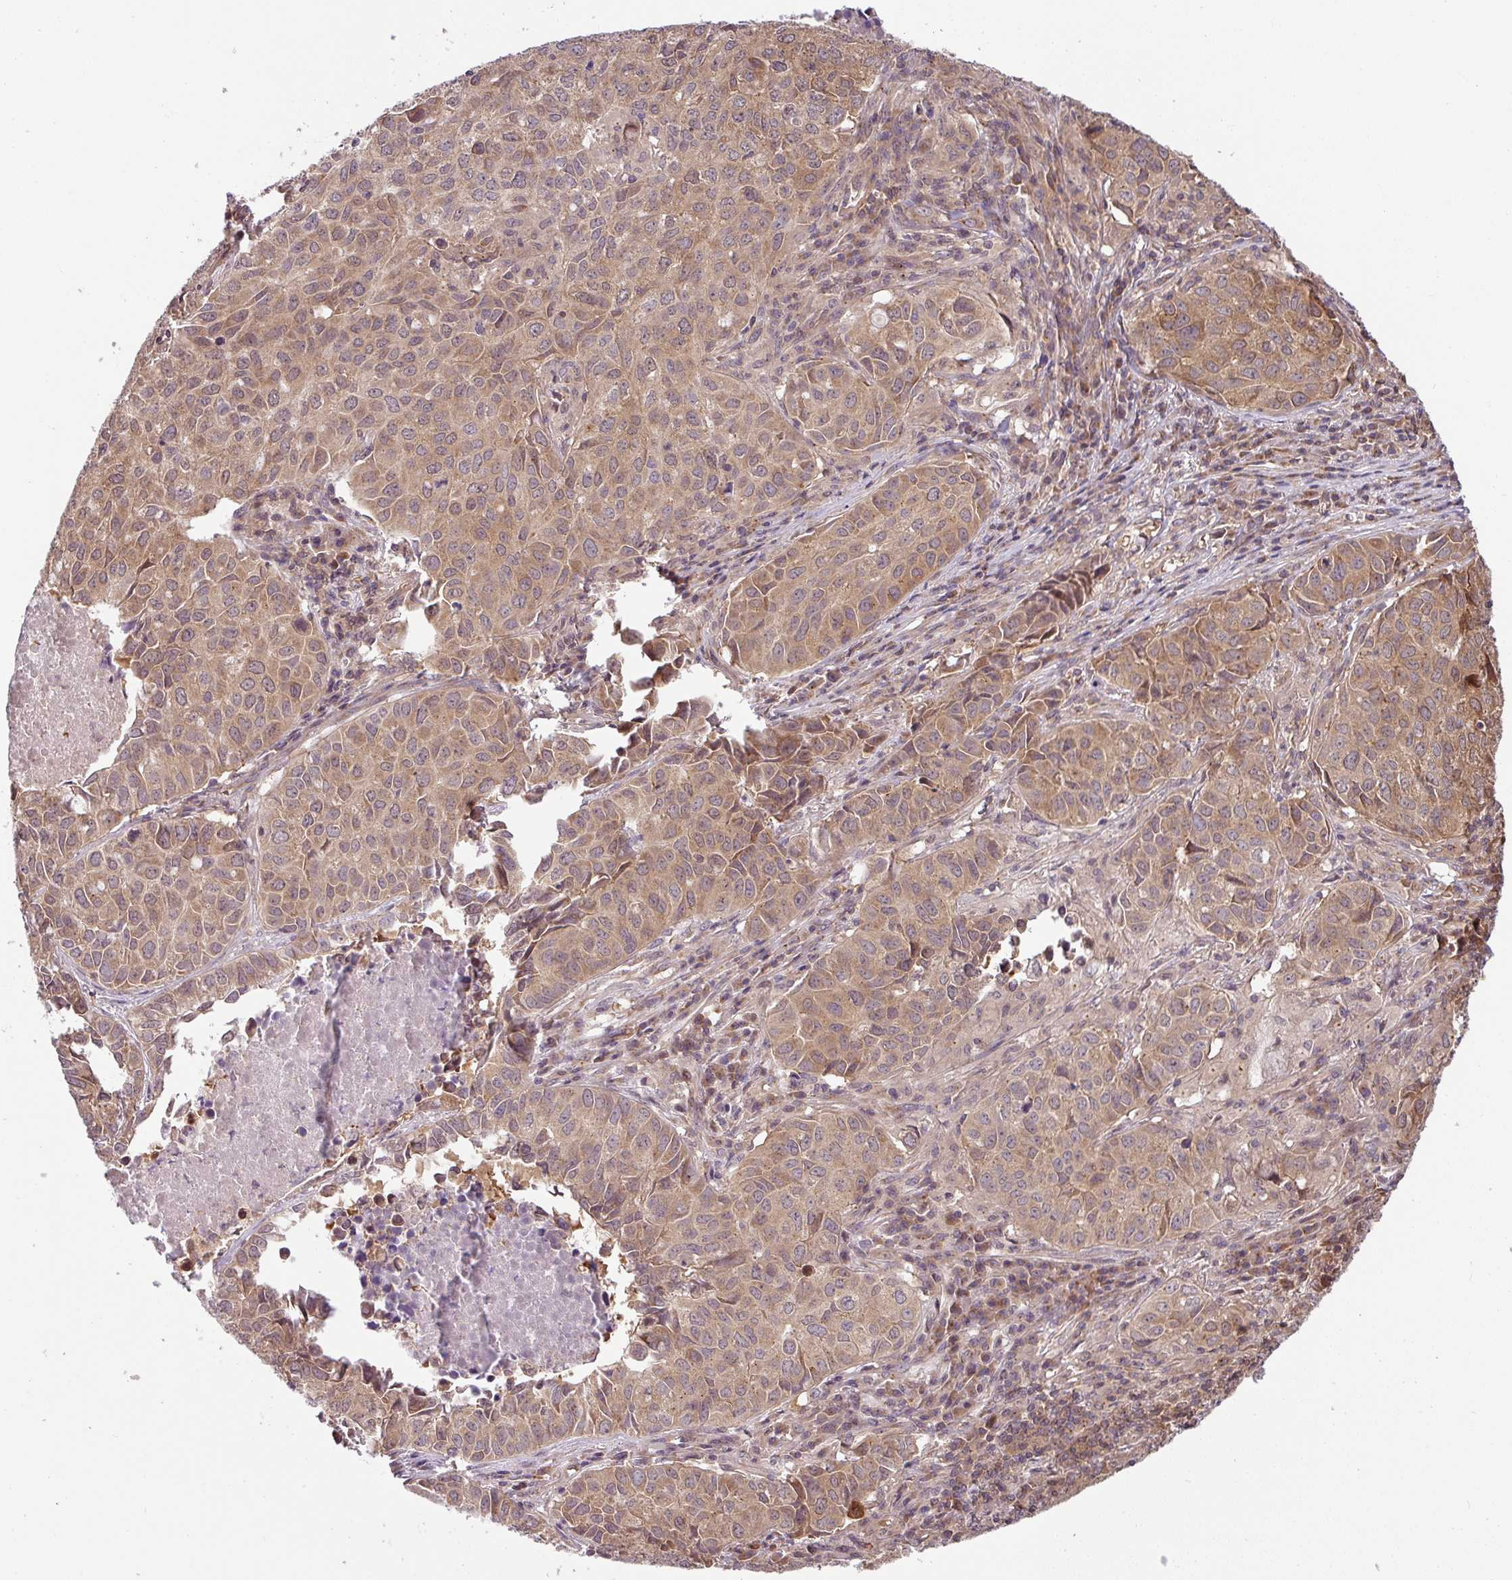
{"staining": {"intensity": "moderate", "quantity": ">75%", "location": "cytoplasmic/membranous"}, "tissue": "lung cancer", "cell_type": "Tumor cells", "image_type": "cancer", "snomed": [{"axis": "morphology", "description": "Adenocarcinoma, NOS"}, {"axis": "topography", "description": "Lung"}], "caption": "DAB (3,3'-diaminobenzidine) immunohistochemical staining of lung adenocarcinoma shows moderate cytoplasmic/membranous protein positivity in approximately >75% of tumor cells.", "gene": "SHB", "patient": {"sex": "female", "age": 50}}